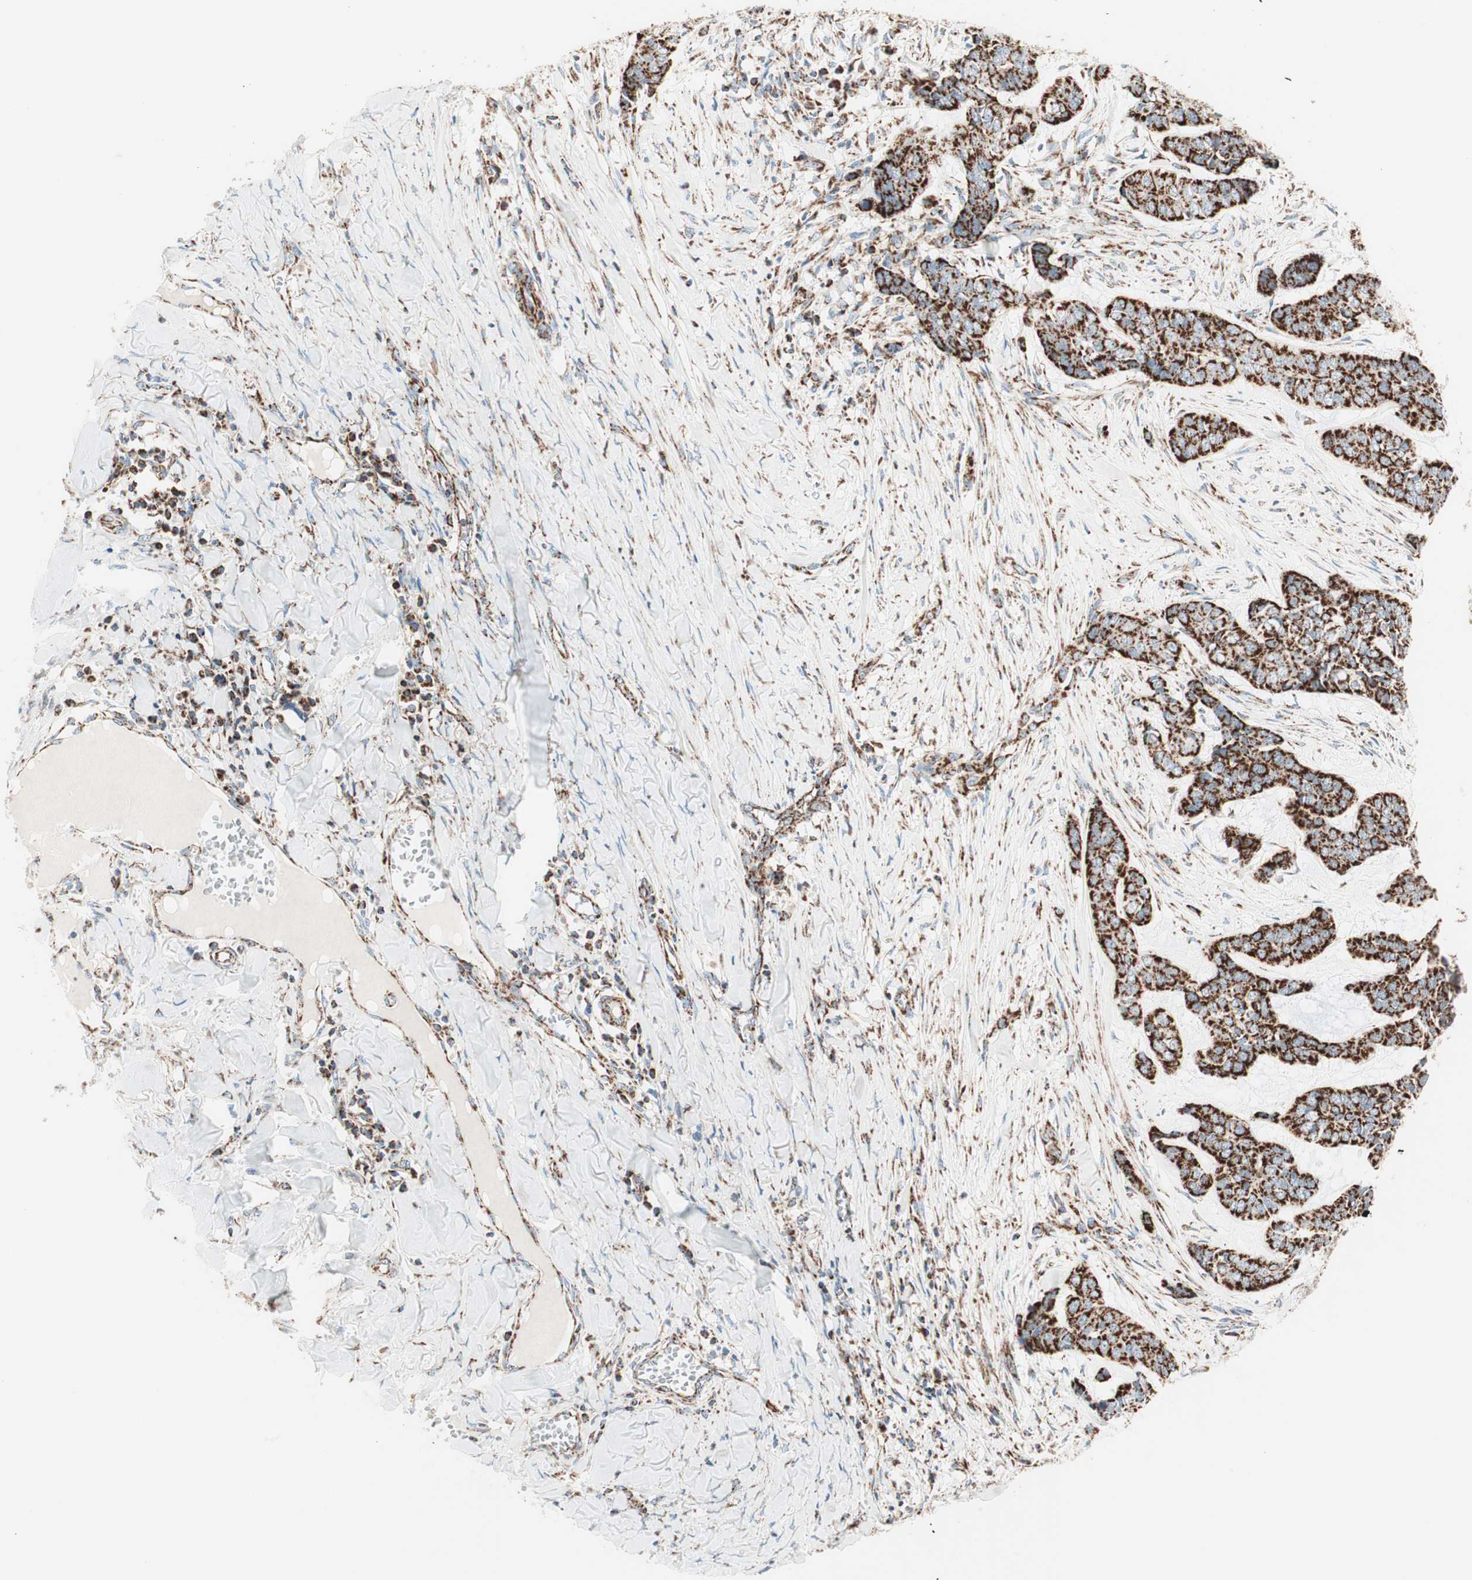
{"staining": {"intensity": "strong", "quantity": ">75%", "location": "cytoplasmic/membranous"}, "tissue": "skin cancer", "cell_type": "Tumor cells", "image_type": "cancer", "snomed": [{"axis": "morphology", "description": "Basal cell carcinoma"}, {"axis": "topography", "description": "Skin"}], "caption": "A brown stain labels strong cytoplasmic/membranous positivity of a protein in skin cancer tumor cells.", "gene": "TOMM20", "patient": {"sex": "female", "age": 64}}